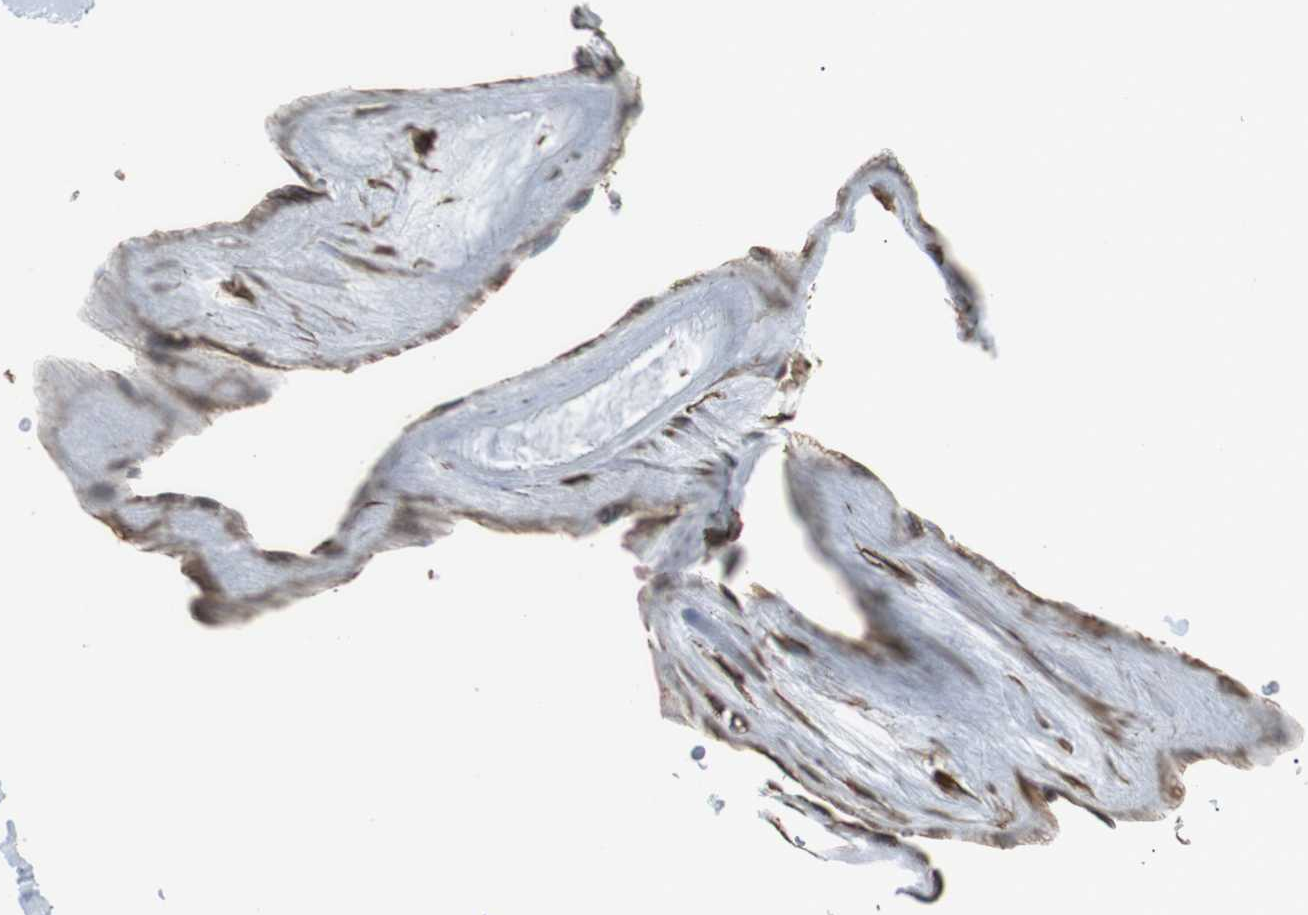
{"staining": {"intensity": "weak", "quantity": ">75%", "location": "cytoplasmic/membranous"}, "tissue": "adipose tissue", "cell_type": "Adipocytes", "image_type": "normal", "snomed": [{"axis": "morphology", "description": "Normal tissue, NOS"}, {"axis": "topography", "description": "Adipose tissue"}, {"axis": "topography", "description": "Peripheral nerve tissue"}], "caption": "Protein staining shows weak cytoplasmic/membranous positivity in approximately >75% of adipocytes in unremarkable adipose tissue. Nuclei are stained in blue.", "gene": "TMEM141", "patient": {"sex": "male", "age": 52}}